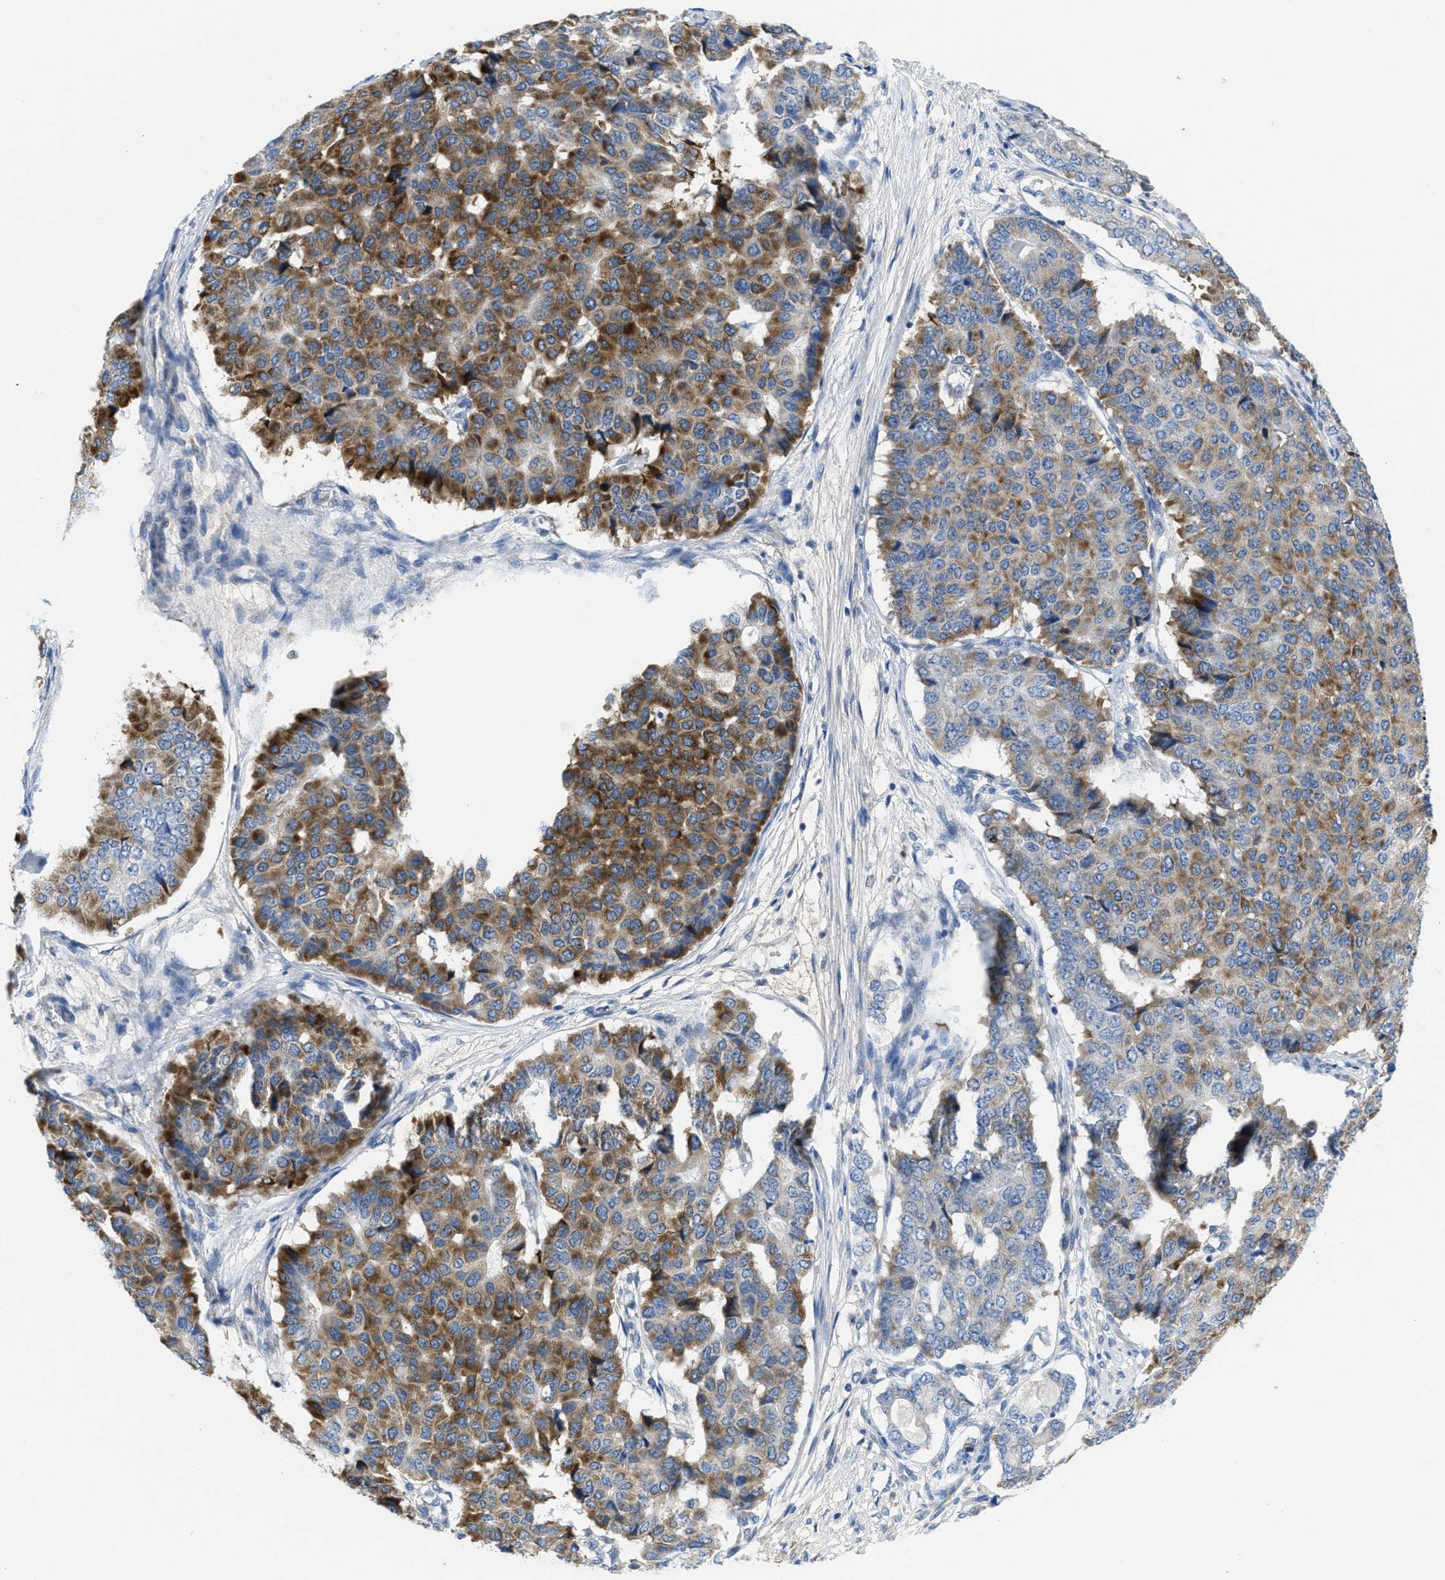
{"staining": {"intensity": "moderate", "quantity": ">75%", "location": "cytoplasmic/membranous"}, "tissue": "pancreatic cancer", "cell_type": "Tumor cells", "image_type": "cancer", "snomed": [{"axis": "morphology", "description": "Adenocarcinoma, NOS"}, {"axis": "topography", "description": "Pancreas"}], "caption": "IHC photomicrograph of neoplastic tissue: pancreatic cancer (adenocarcinoma) stained using immunohistochemistry shows medium levels of moderate protein expression localized specifically in the cytoplasmic/membranous of tumor cells, appearing as a cytoplasmic/membranous brown color.", "gene": "PTDSS1", "patient": {"sex": "male", "age": 50}}